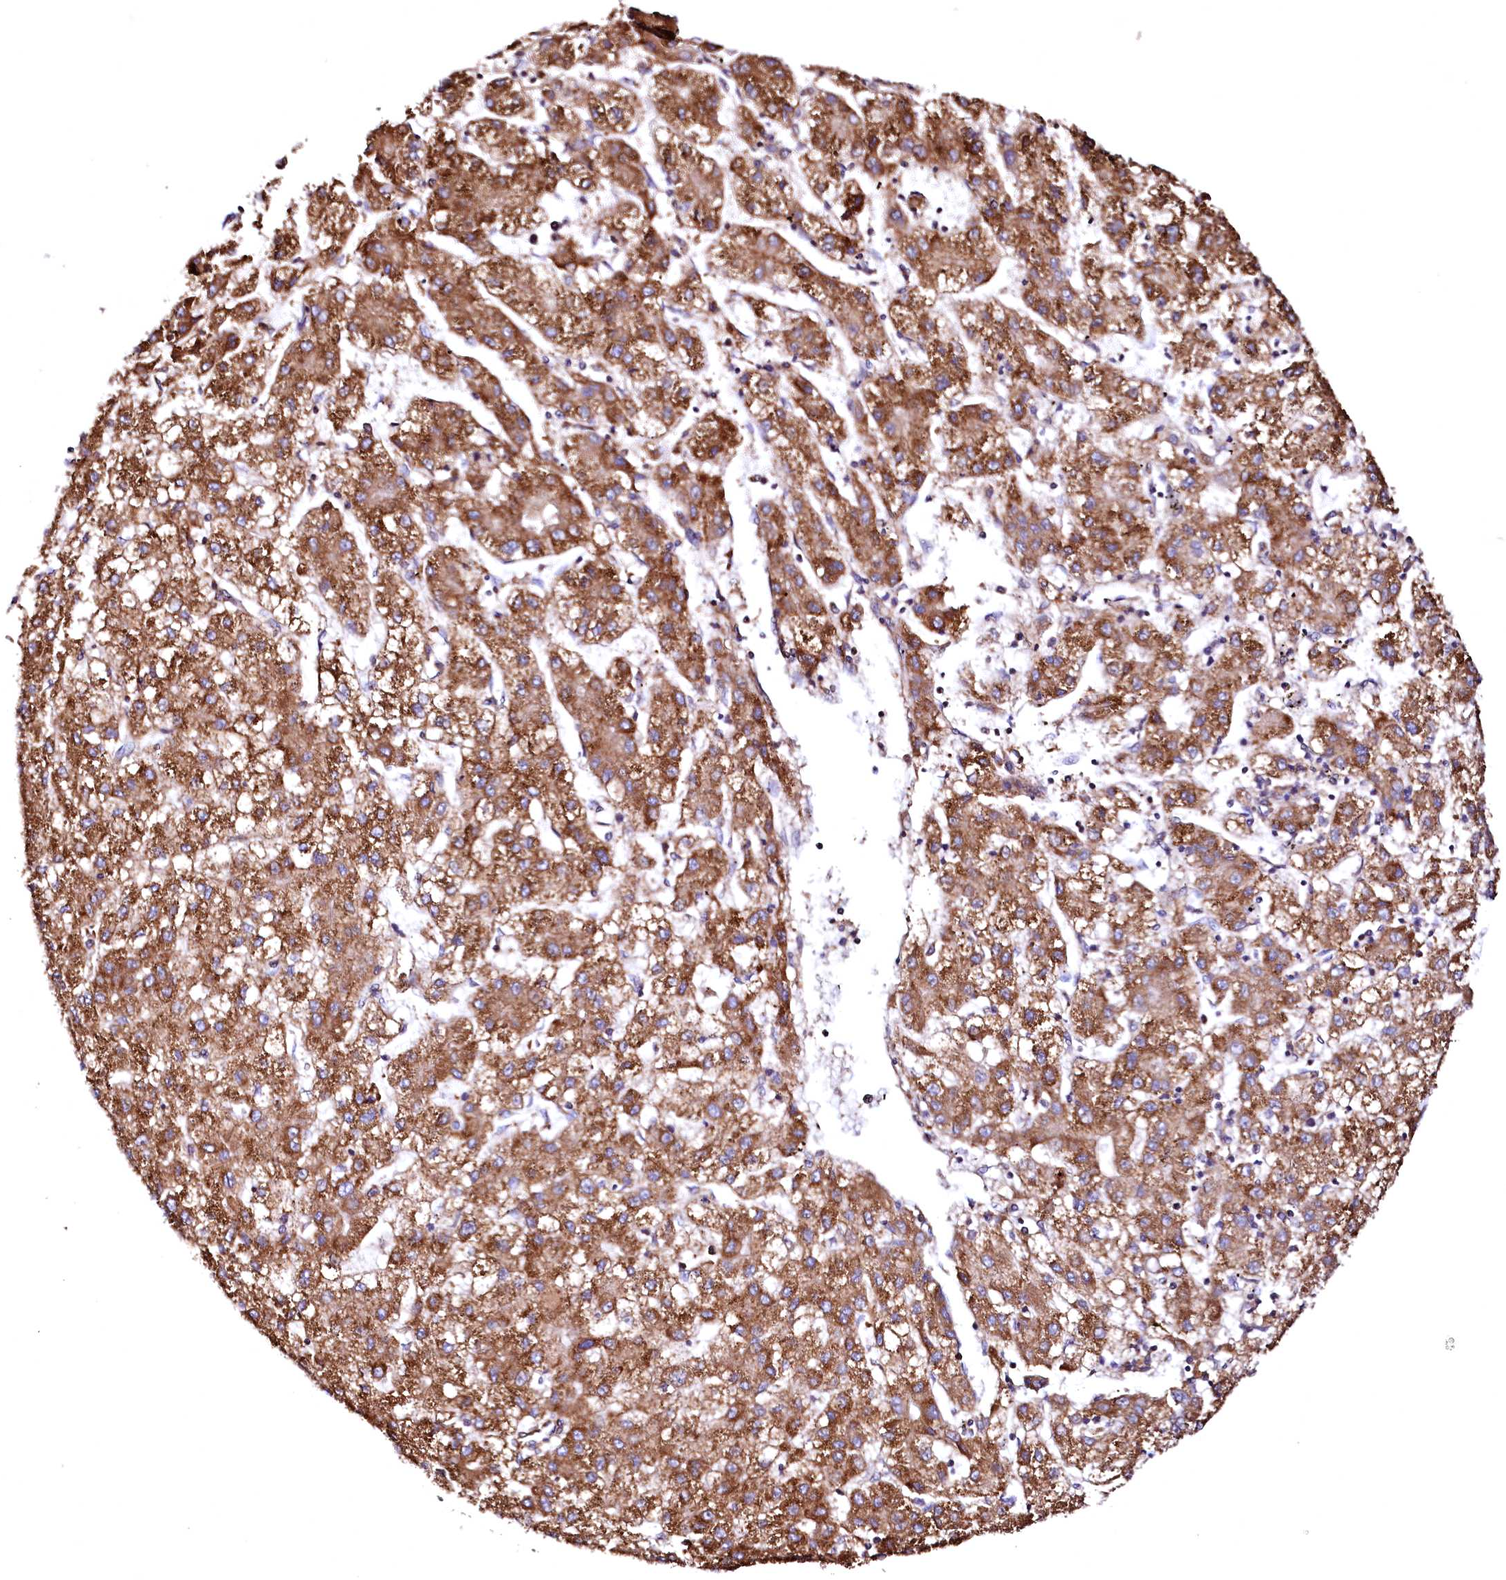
{"staining": {"intensity": "strong", "quantity": ">75%", "location": "cytoplasmic/membranous"}, "tissue": "liver cancer", "cell_type": "Tumor cells", "image_type": "cancer", "snomed": [{"axis": "morphology", "description": "Carcinoma, Hepatocellular, NOS"}, {"axis": "topography", "description": "Liver"}], "caption": "A micrograph showing strong cytoplasmic/membranous staining in about >75% of tumor cells in liver hepatocellular carcinoma, as visualized by brown immunohistochemical staining.", "gene": "GPR176", "patient": {"sex": "male", "age": 72}}